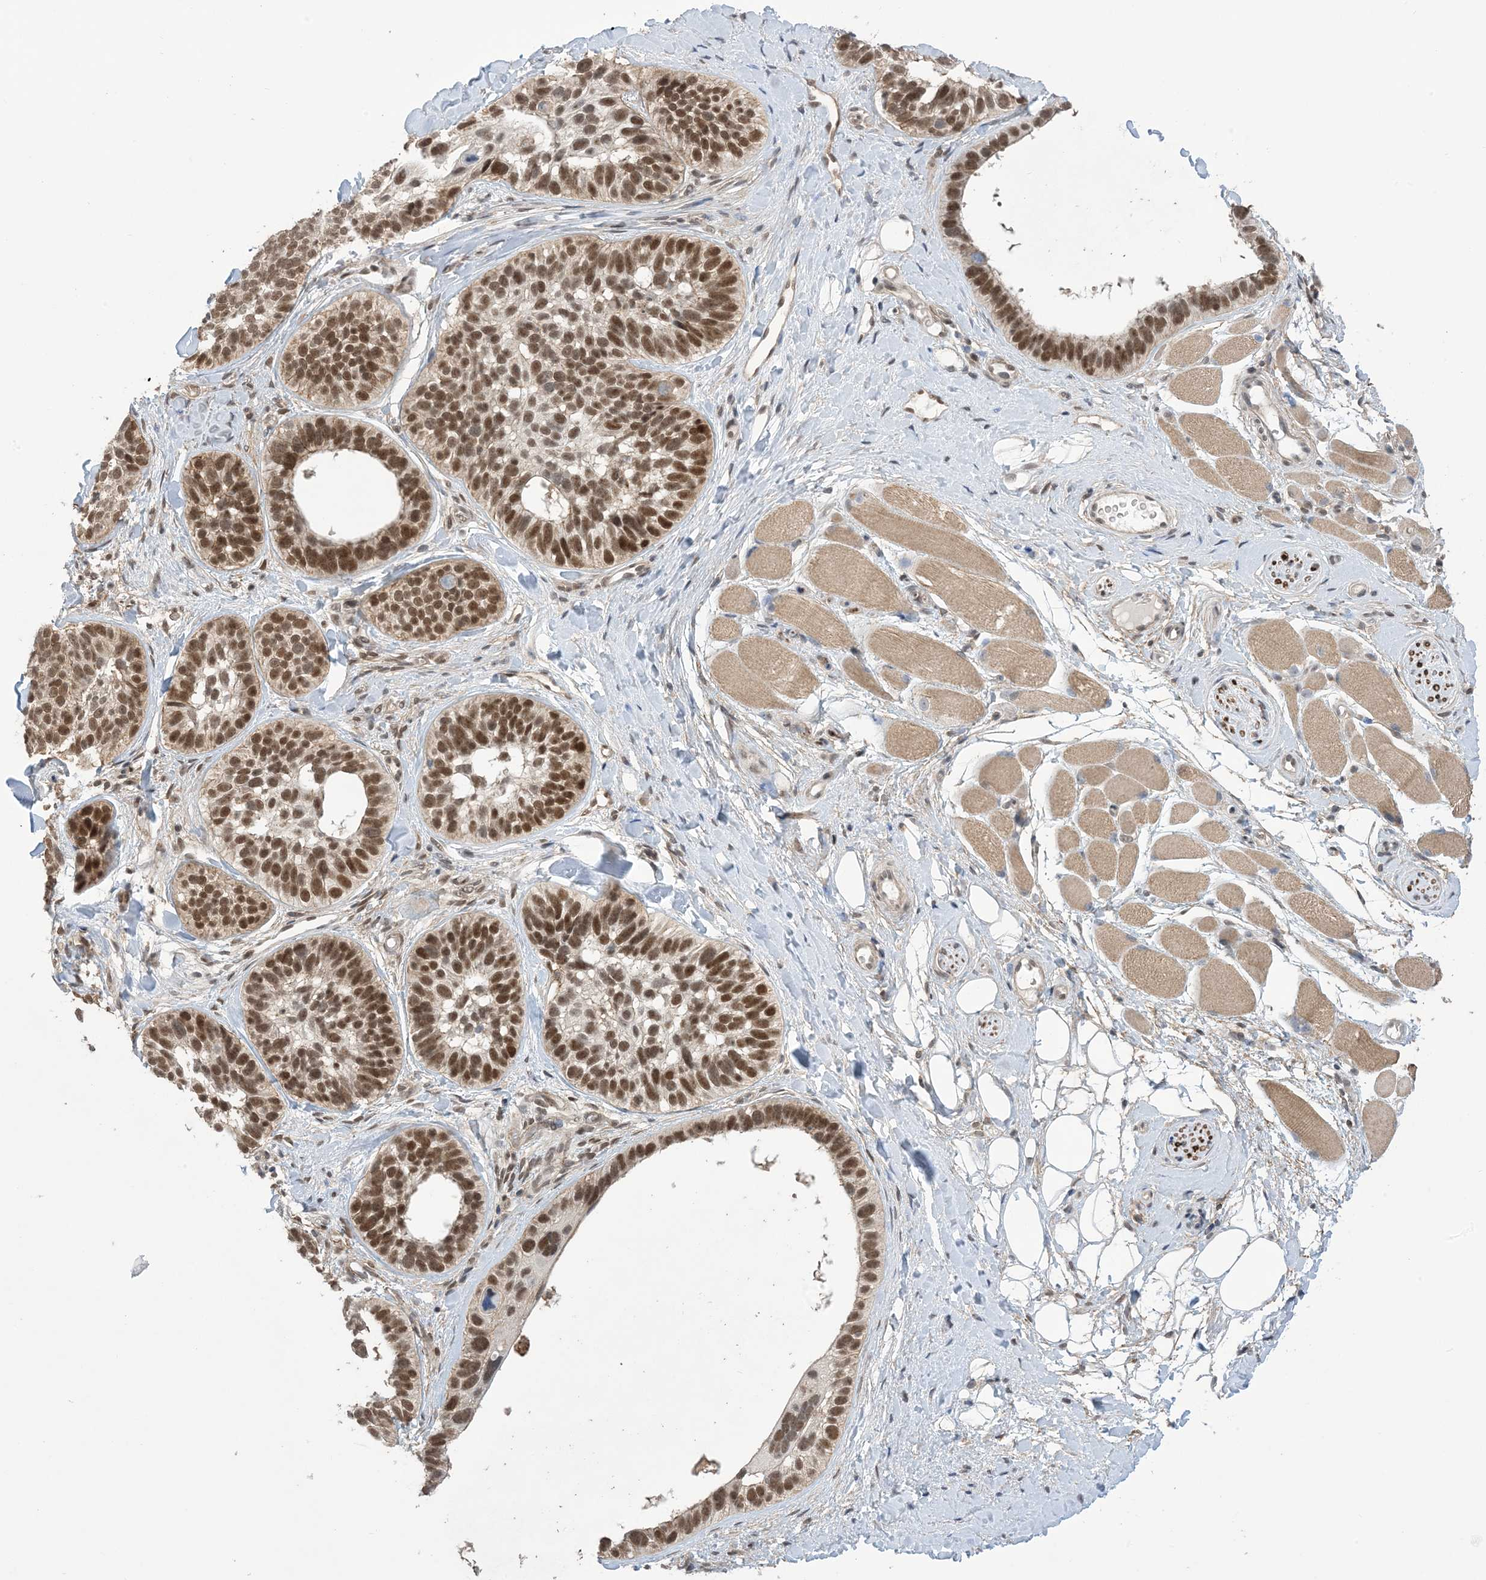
{"staining": {"intensity": "strong", "quantity": ">75%", "location": "nuclear"}, "tissue": "skin cancer", "cell_type": "Tumor cells", "image_type": "cancer", "snomed": [{"axis": "morphology", "description": "Basal cell carcinoma"}, {"axis": "topography", "description": "Skin"}], "caption": "A high amount of strong nuclear expression is identified in about >75% of tumor cells in skin cancer (basal cell carcinoma) tissue. (DAB IHC, brown staining for protein, blue staining for nuclei).", "gene": "ZNF8", "patient": {"sex": "male", "age": 62}}